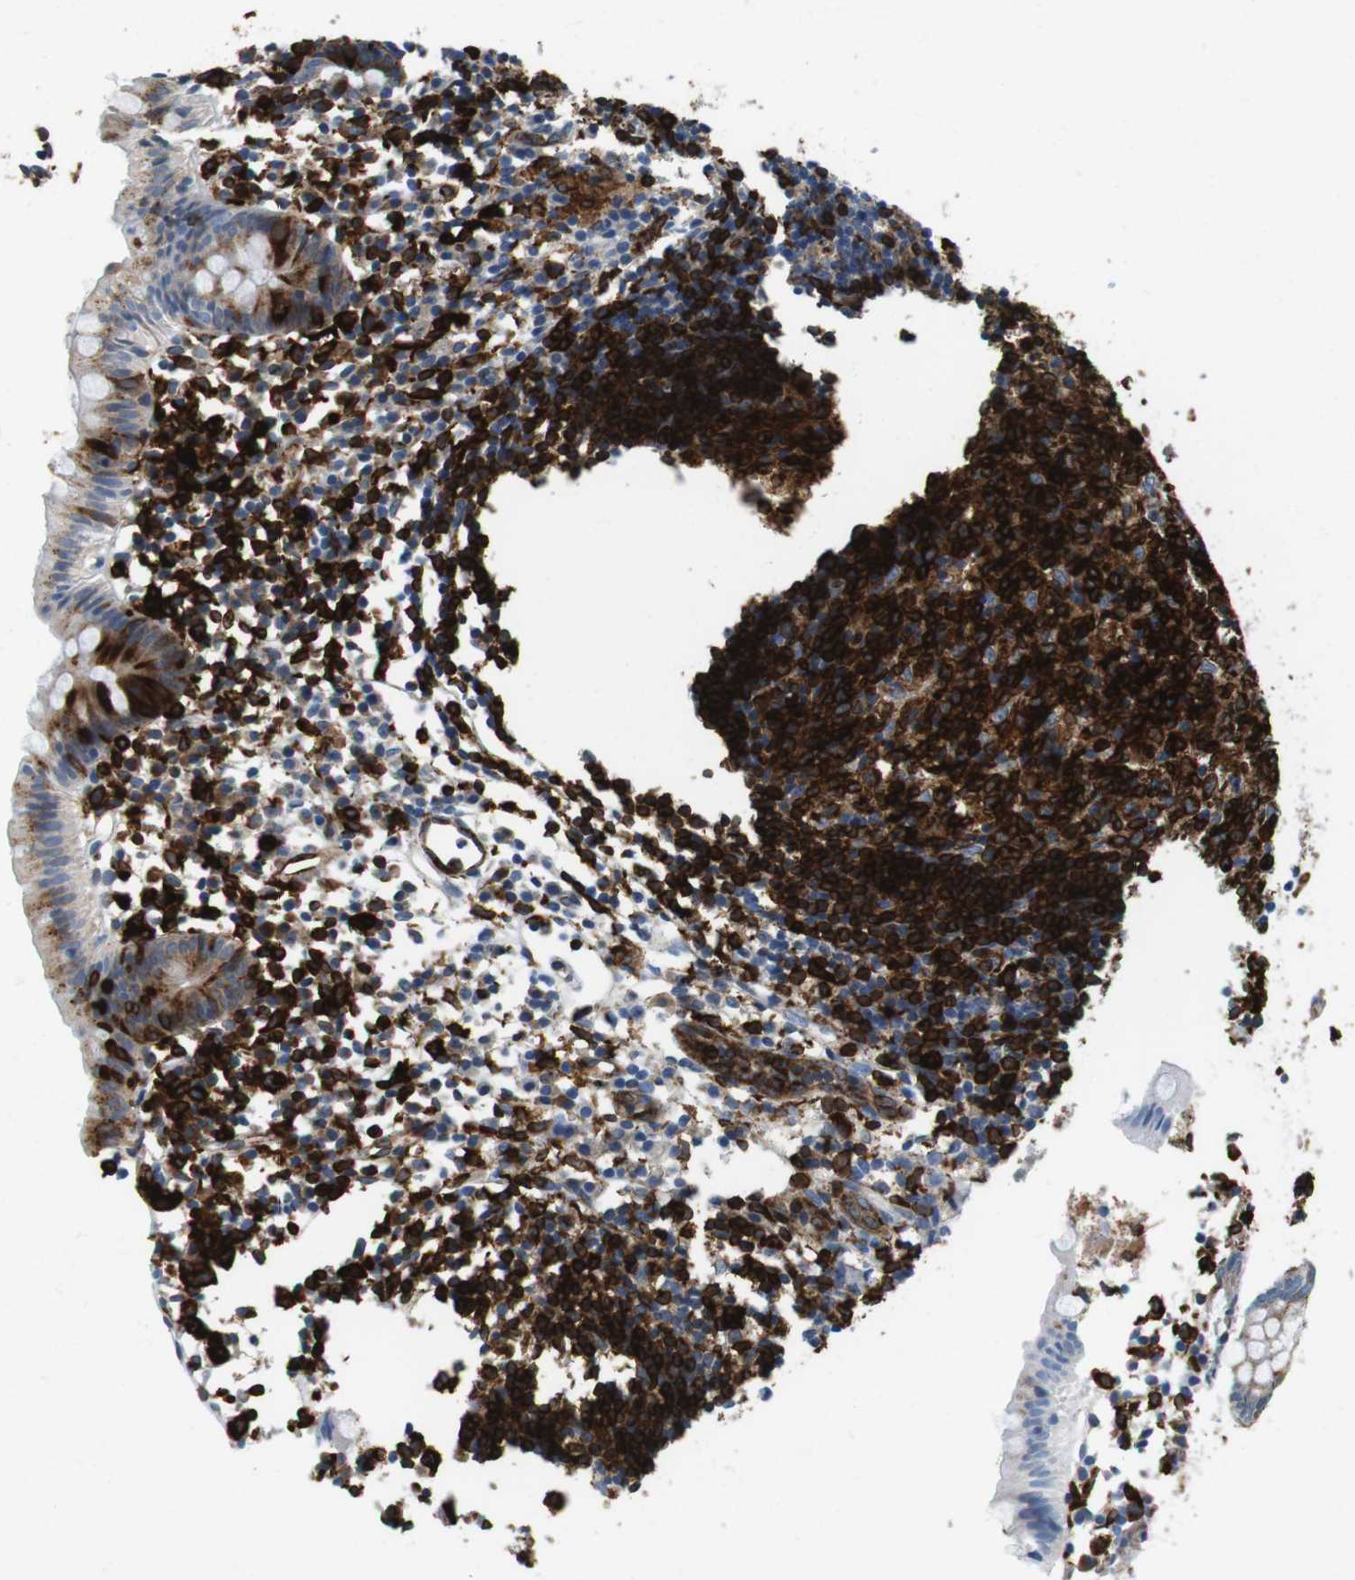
{"staining": {"intensity": "moderate", "quantity": "<25%", "location": "cytoplasmic/membranous"}, "tissue": "appendix", "cell_type": "Glandular cells", "image_type": "normal", "snomed": [{"axis": "morphology", "description": "Normal tissue, NOS"}, {"axis": "topography", "description": "Appendix"}], "caption": "DAB (3,3'-diaminobenzidine) immunohistochemical staining of benign appendix demonstrates moderate cytoplasmic/membranous protein staining in about <25% of glandular cells.", "gene": "CIITA", "patient": {"sex": "female", "age": 20}}